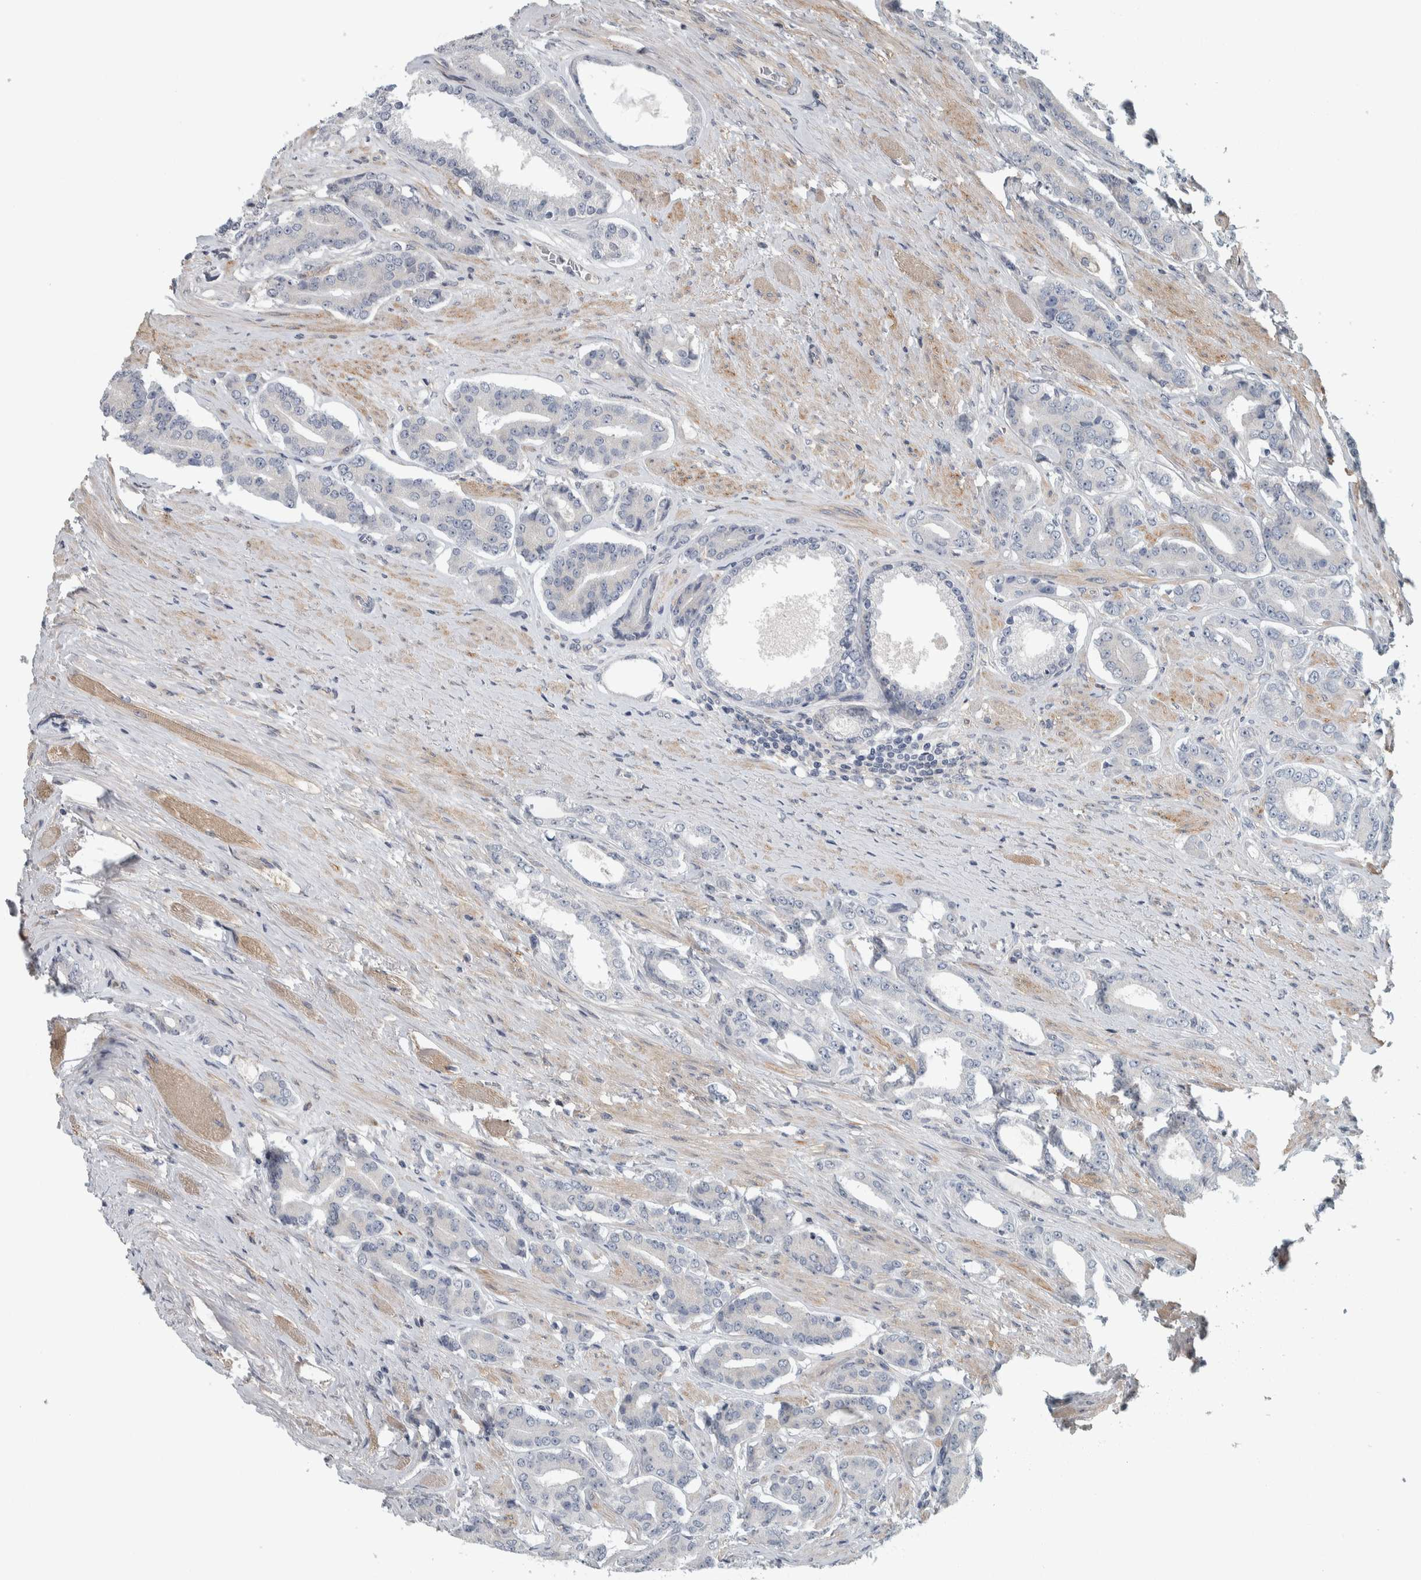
{"staining": {"intensity": "negative", "quantity": "none", "location": "none"}, "tissue": "prostate cancer", "cell_type": "Tumor cells", "image_type": "cancer", "snomed": [{"axis": "morphology", "description": "Adenocarcinoma, High grade"}, {"axis": "topography", "description": "Prostate"}], "caption": "DAB immunohistochemical staining of prostate cancer displays no significant staining in tumor cells.", "gene": "KCNJ3", "patient": {"sex": "male", "age": 71}}